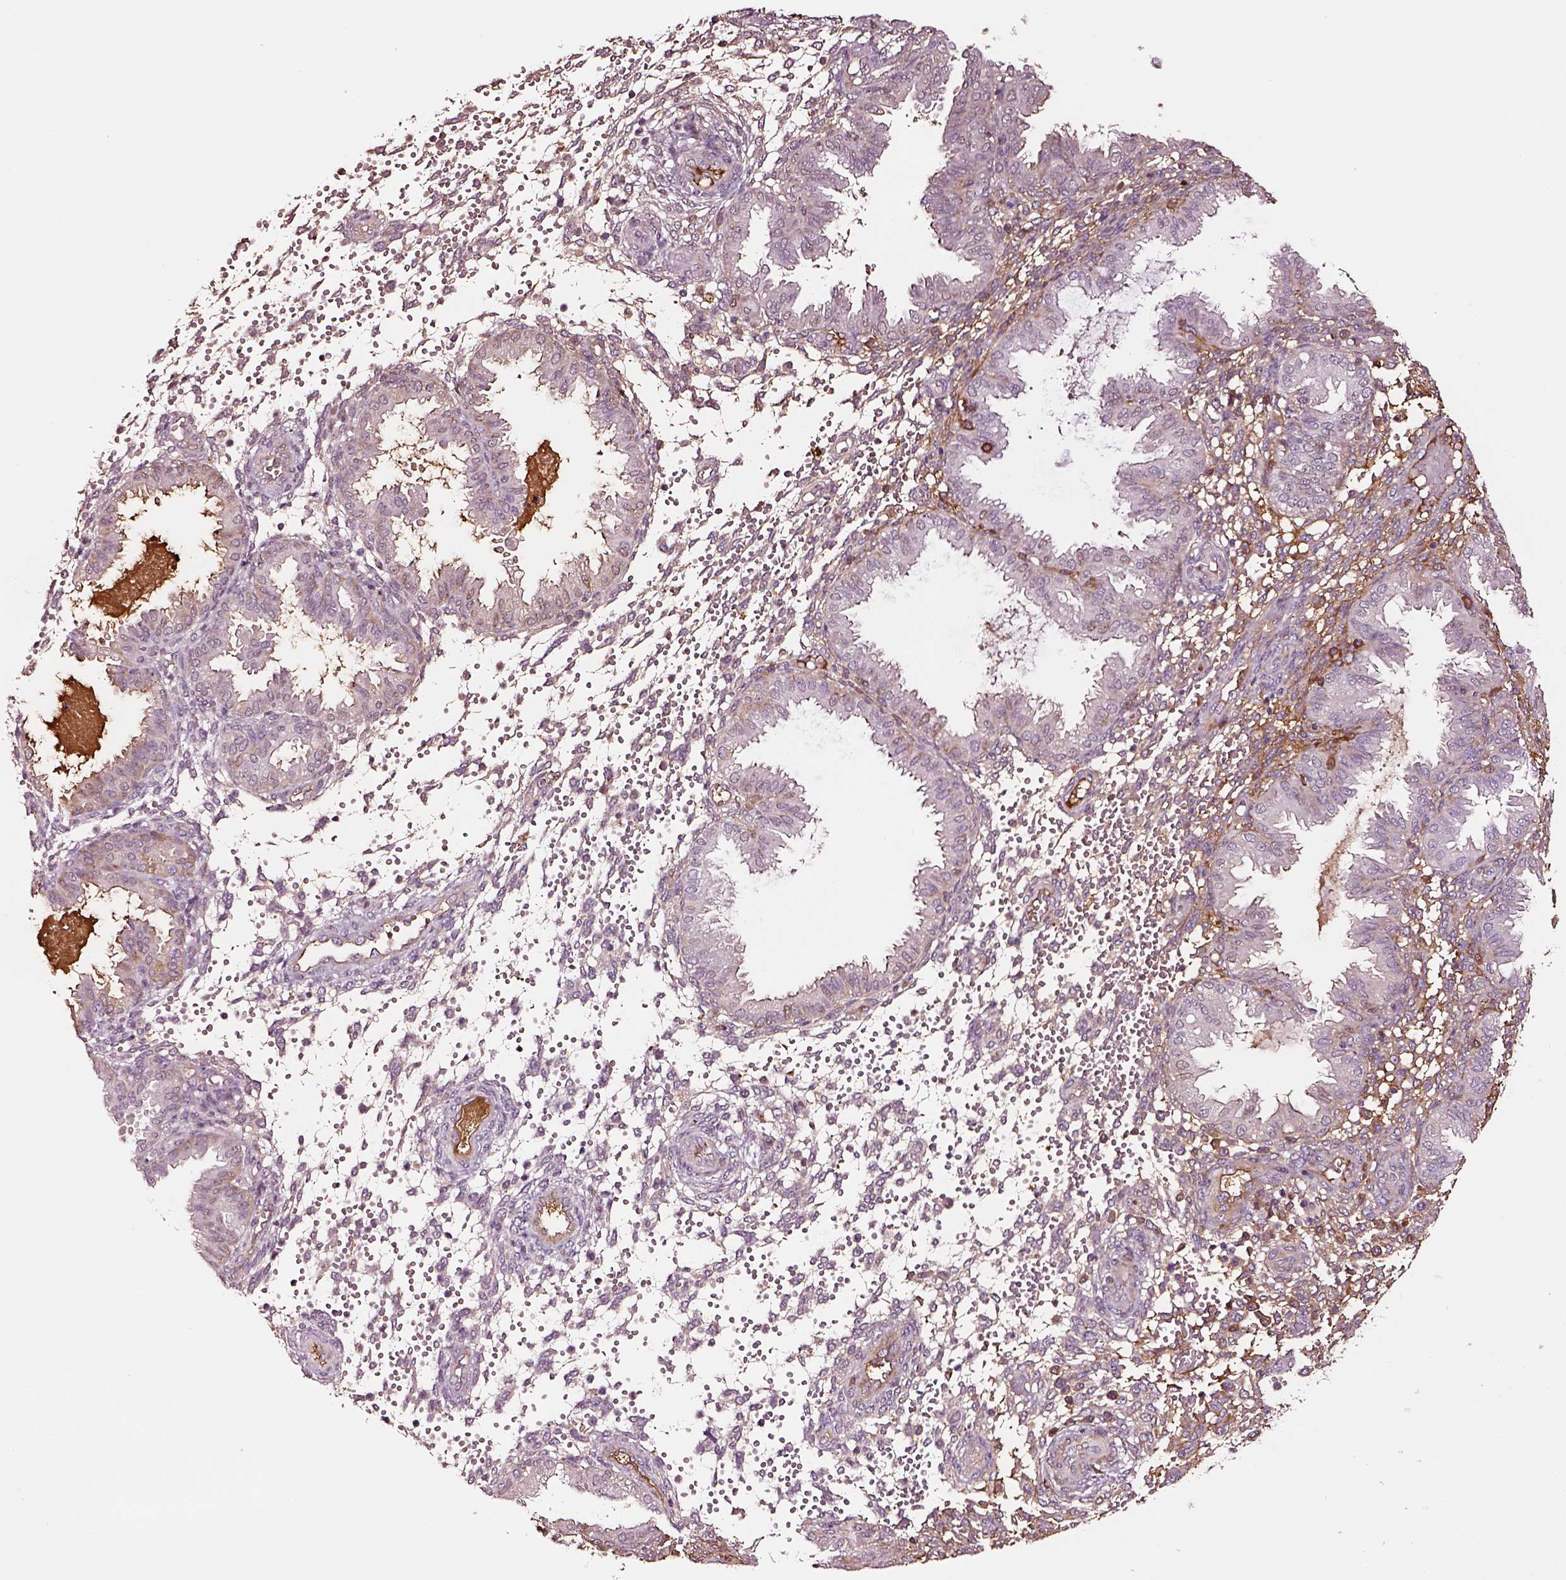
{"staining": {"intensity": "weak", "quantity": "25%-75%", "location": "cytoplasmic/membranous"}, "tissue": "endometrium", "cell_type": "Cells in endometrial stroma", "image_type": "normal", "snomed": [{"axis": "morphology", "description": "Normal tissue, NOS"}, {"axis": "topography", "description": "Endometrium"}], "caption": "DAB (3,3'-diaminobenzidine) immunohistochemical staining of normal endometrium shows weak cytoplasmic/membranous protein positivity in approximately 25%-75% of cells in endometrial stroma. Using DAB (3,3'-diaminobenzidine) (brown) and hematoxylin (blue) stains, captured at high magnification using brightfield microscopy.", "gene": "TF", "patient": {"sex": "female", "age": 33}}